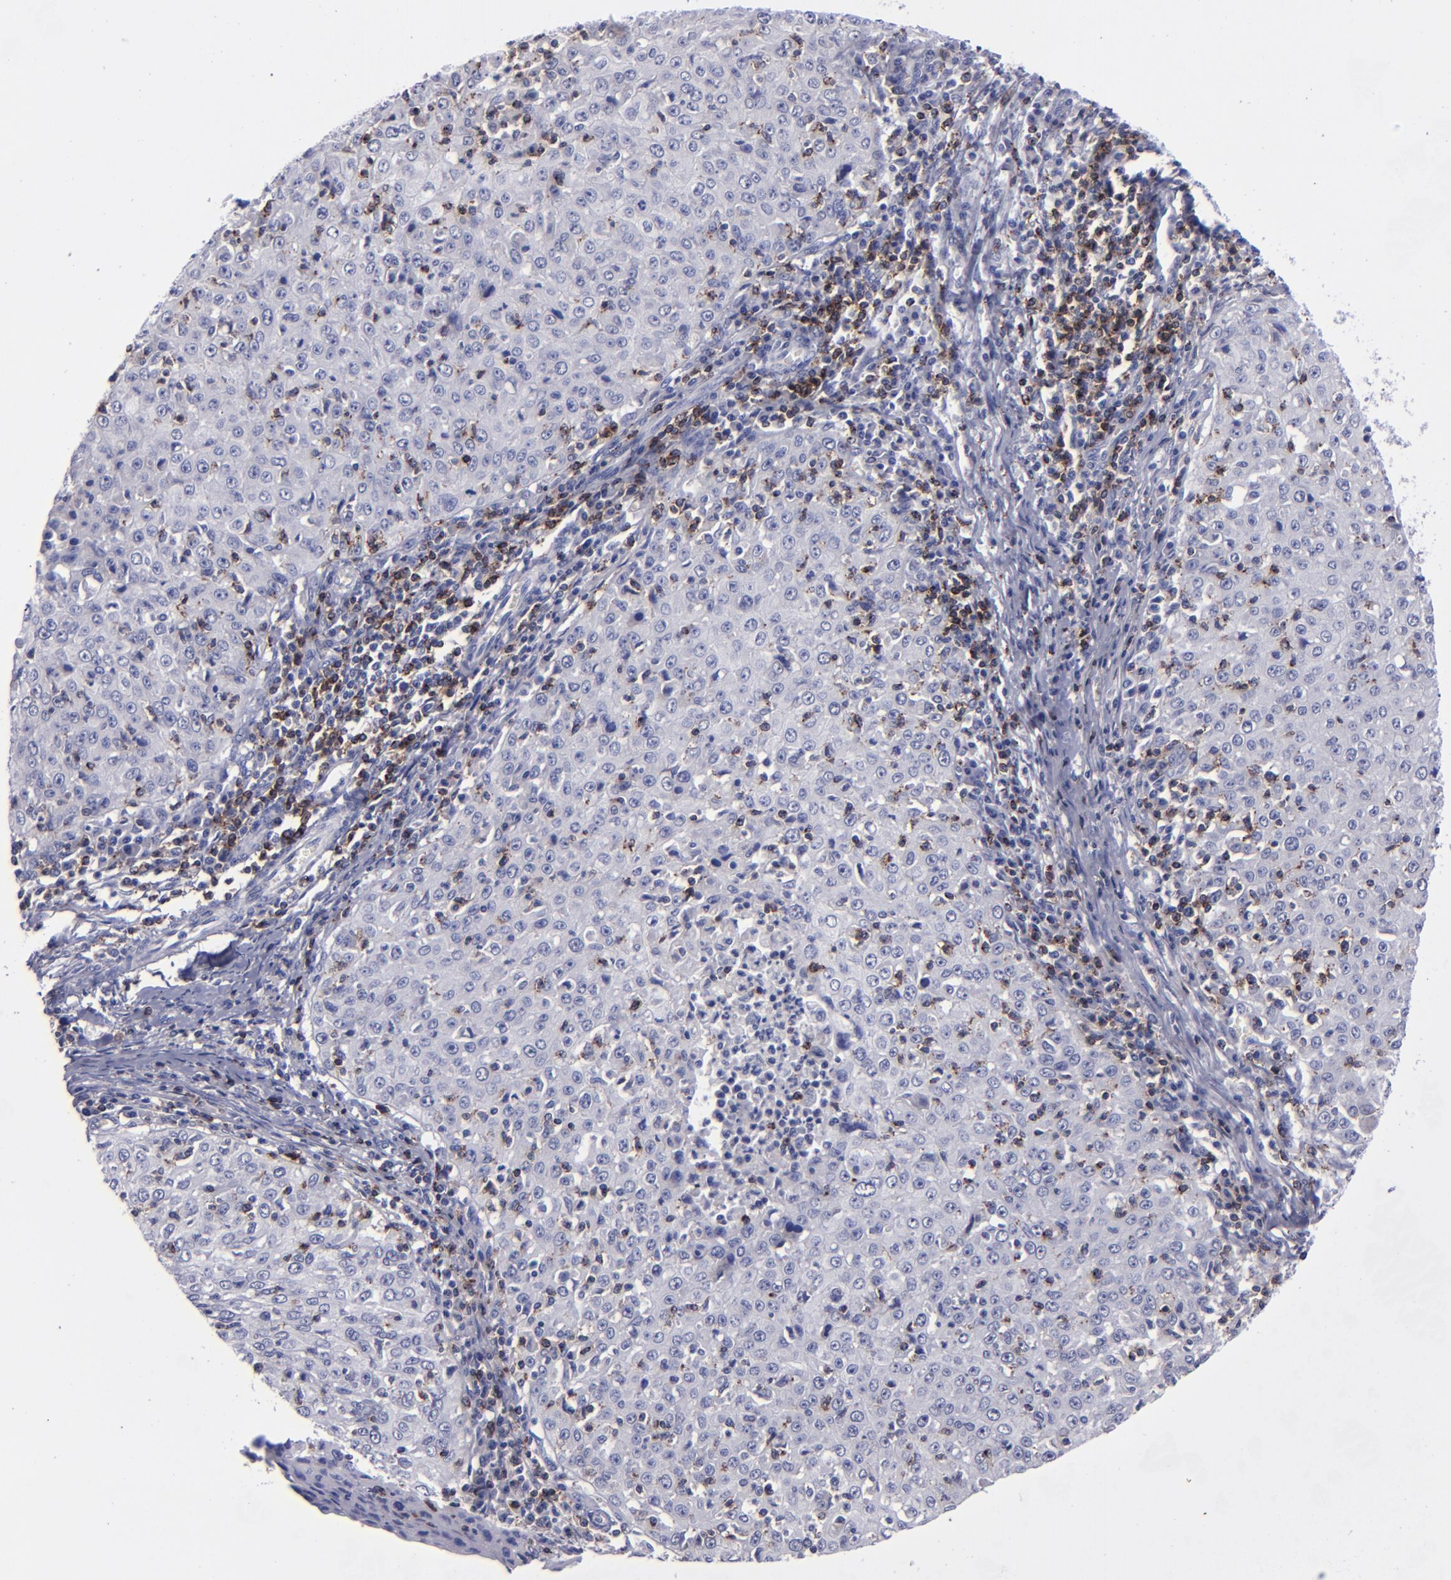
{"staining": {"intensity": "negative", "quantity": "none", "location": "none"}, "tissue": "cervical cancer", "cell_type": "Tumor cells", "image_type": "cancer", "snomed": [{"axis": "morphology", "description": "Squamous cell carcinoma, NOS"}, {"axis": "topography", "description": "Cervix"}], "caption": "The photomicrograph displays no significant positivity in tumor cells of squamous cell carcinoma (cervical).", "gene": "CD2", "patient": {"sex": "female", "age": 27}}